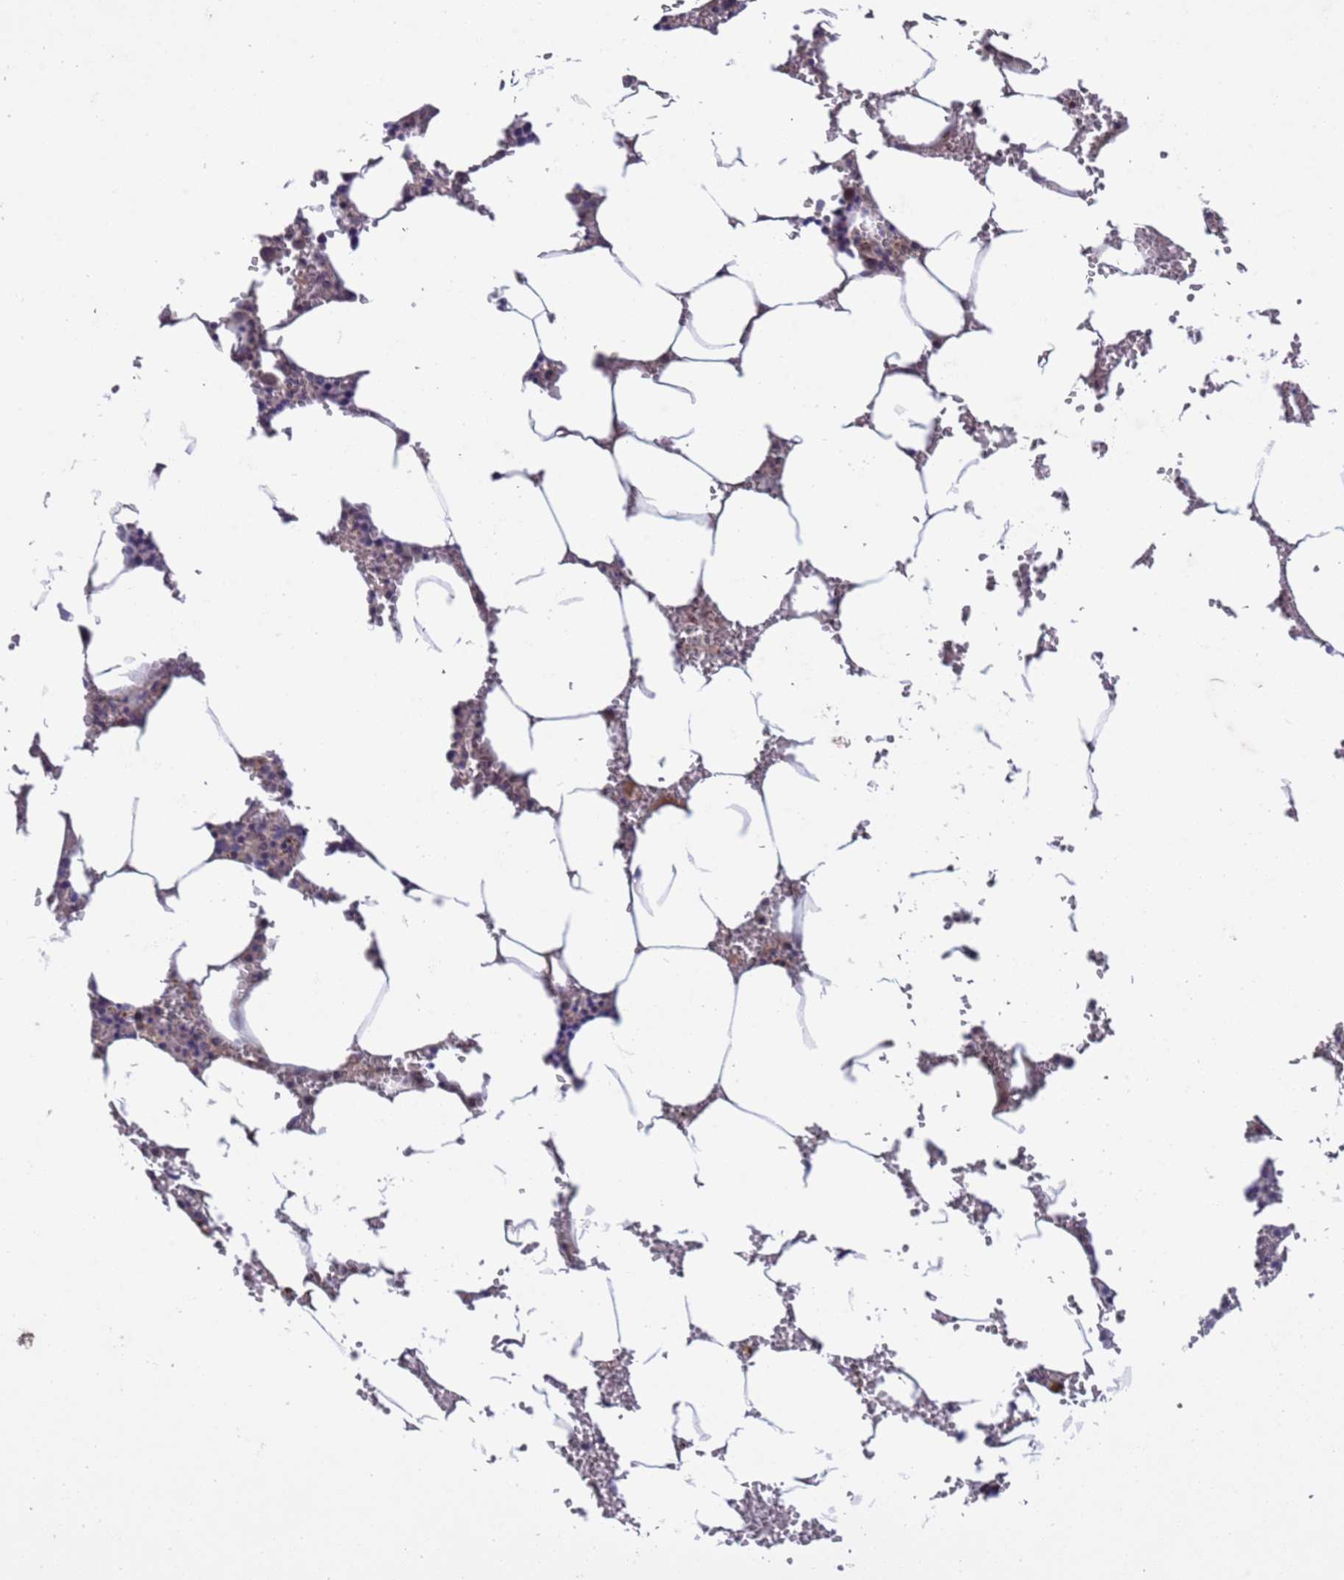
{"staining": {"intensity": "weak", "quantity": "<25%", "location": "cytoplasmic/membranous"}, "tissue": "bone marrow", "cell_type": "Hematopoietic cells", "image_type": "normal", "snomed": [{"axis": "morphology", "description": "Normal tissue, NOS"}, {"axis": "topography", "description": "Bone marrow"}], "caption": "Hematopoietic cells are negative for brown protein staining in normal bone marrow. (DAB IHC with hematoxylin counter stain).", "gene": "PARP16", "patient": {"sex": "male", "age": 70}}